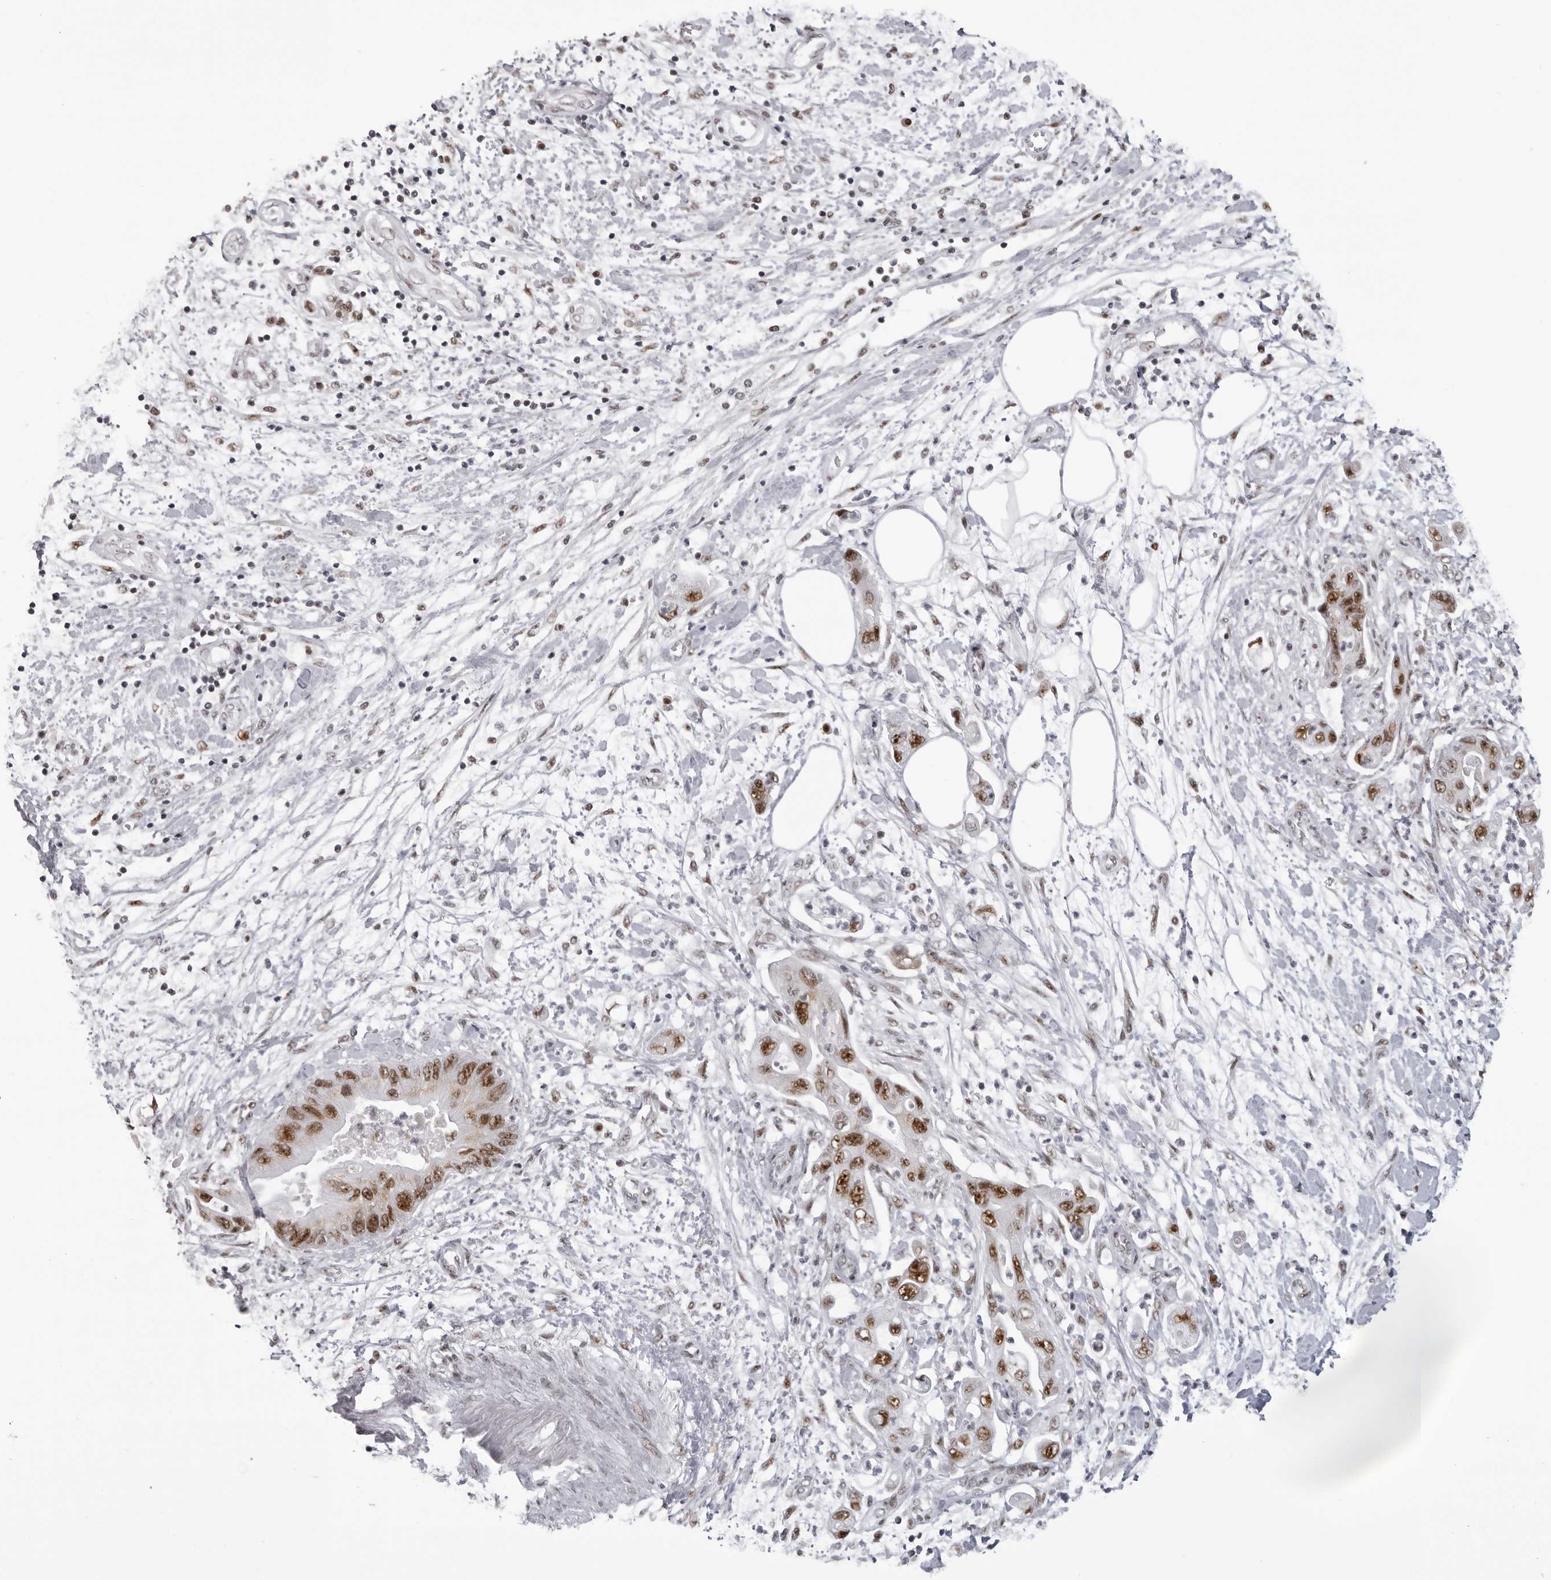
{"staining": {"intensity": "moderate", "quantity": ">75%", "location": "nuclear"}, "tissue": "pancreatic cancer", "cell_type": "Tumor cells", "image_type": "cancer", "snomed": [{"axis": "morphology", "description": "Adenocarcinoma, NOS"}, {"axis": "topography", "description": "Pancreas"}], "caption": "Protein expression analysis of human pancreatic adenocarcinoma reveals moderate nuclear staining in approximately >75% of tumor cells. (Stains: DAB (3,3'-diaminobenzidine) in brown, nuclei in blue, Microscopy: brightfield microscopy at high magnification).", "gene": "HEXIM2", "patient": {"sex": "female", "age": 73}}